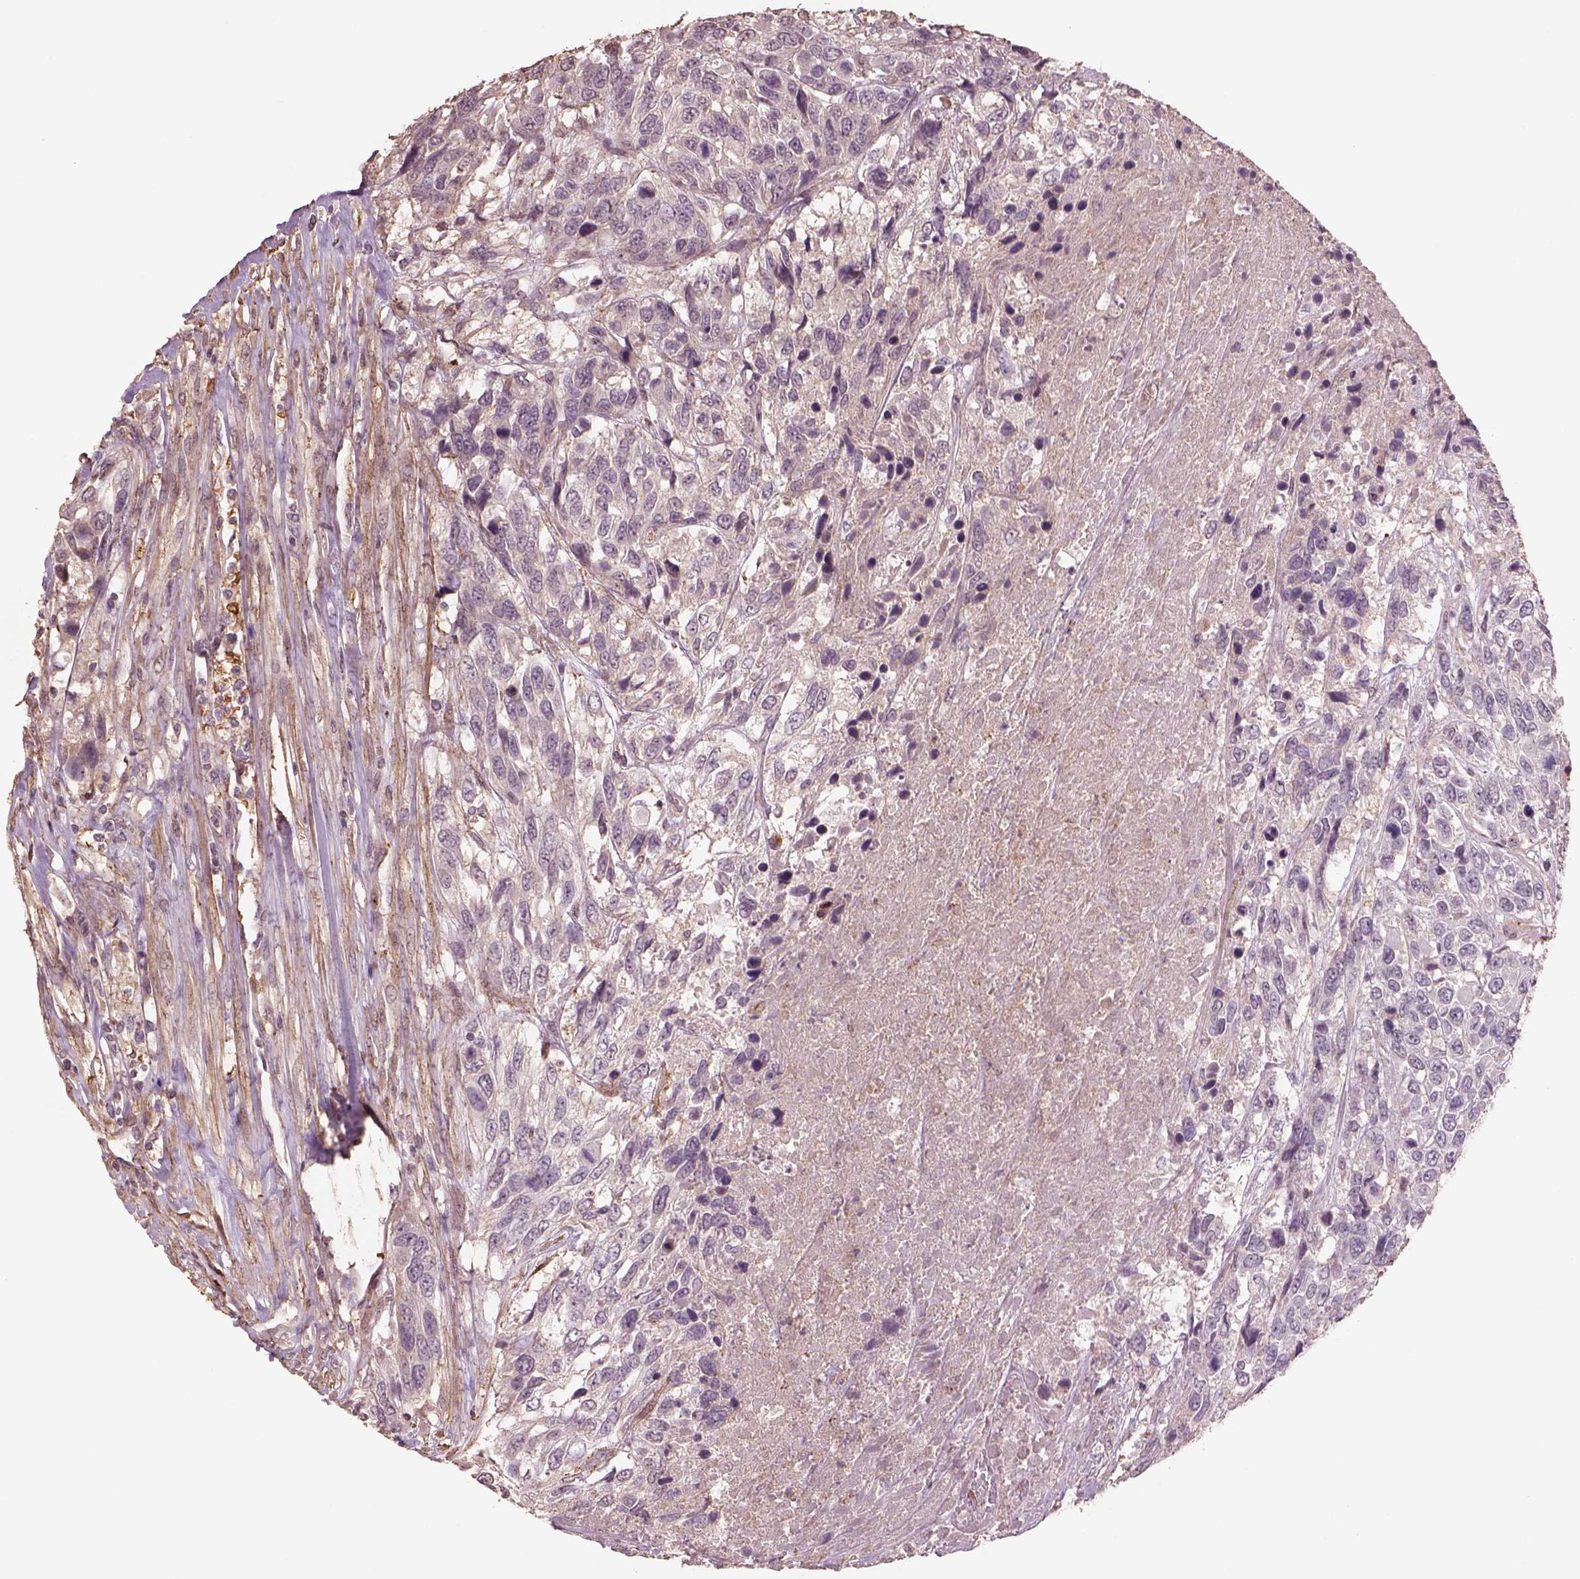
{"staining": {"intensity": "negative", "quantity": "none", "location": "none"}, "tissue": "urothelial cancer", "cell_type": "Tumor cells", "image_type": "cancer", "snomed": [{"axis": "morphology", "description": "Urothelial carcinoma, High grade"}, {"axis": "topography", "description": "Urinary bladder"}], "caption": "The photomicrograph demonstrates no significant expression in tumor cells of urothelial carcinoma (high-grade).", "gene": "LIN7A", "patient": {"sex": "female", "age": 70}}